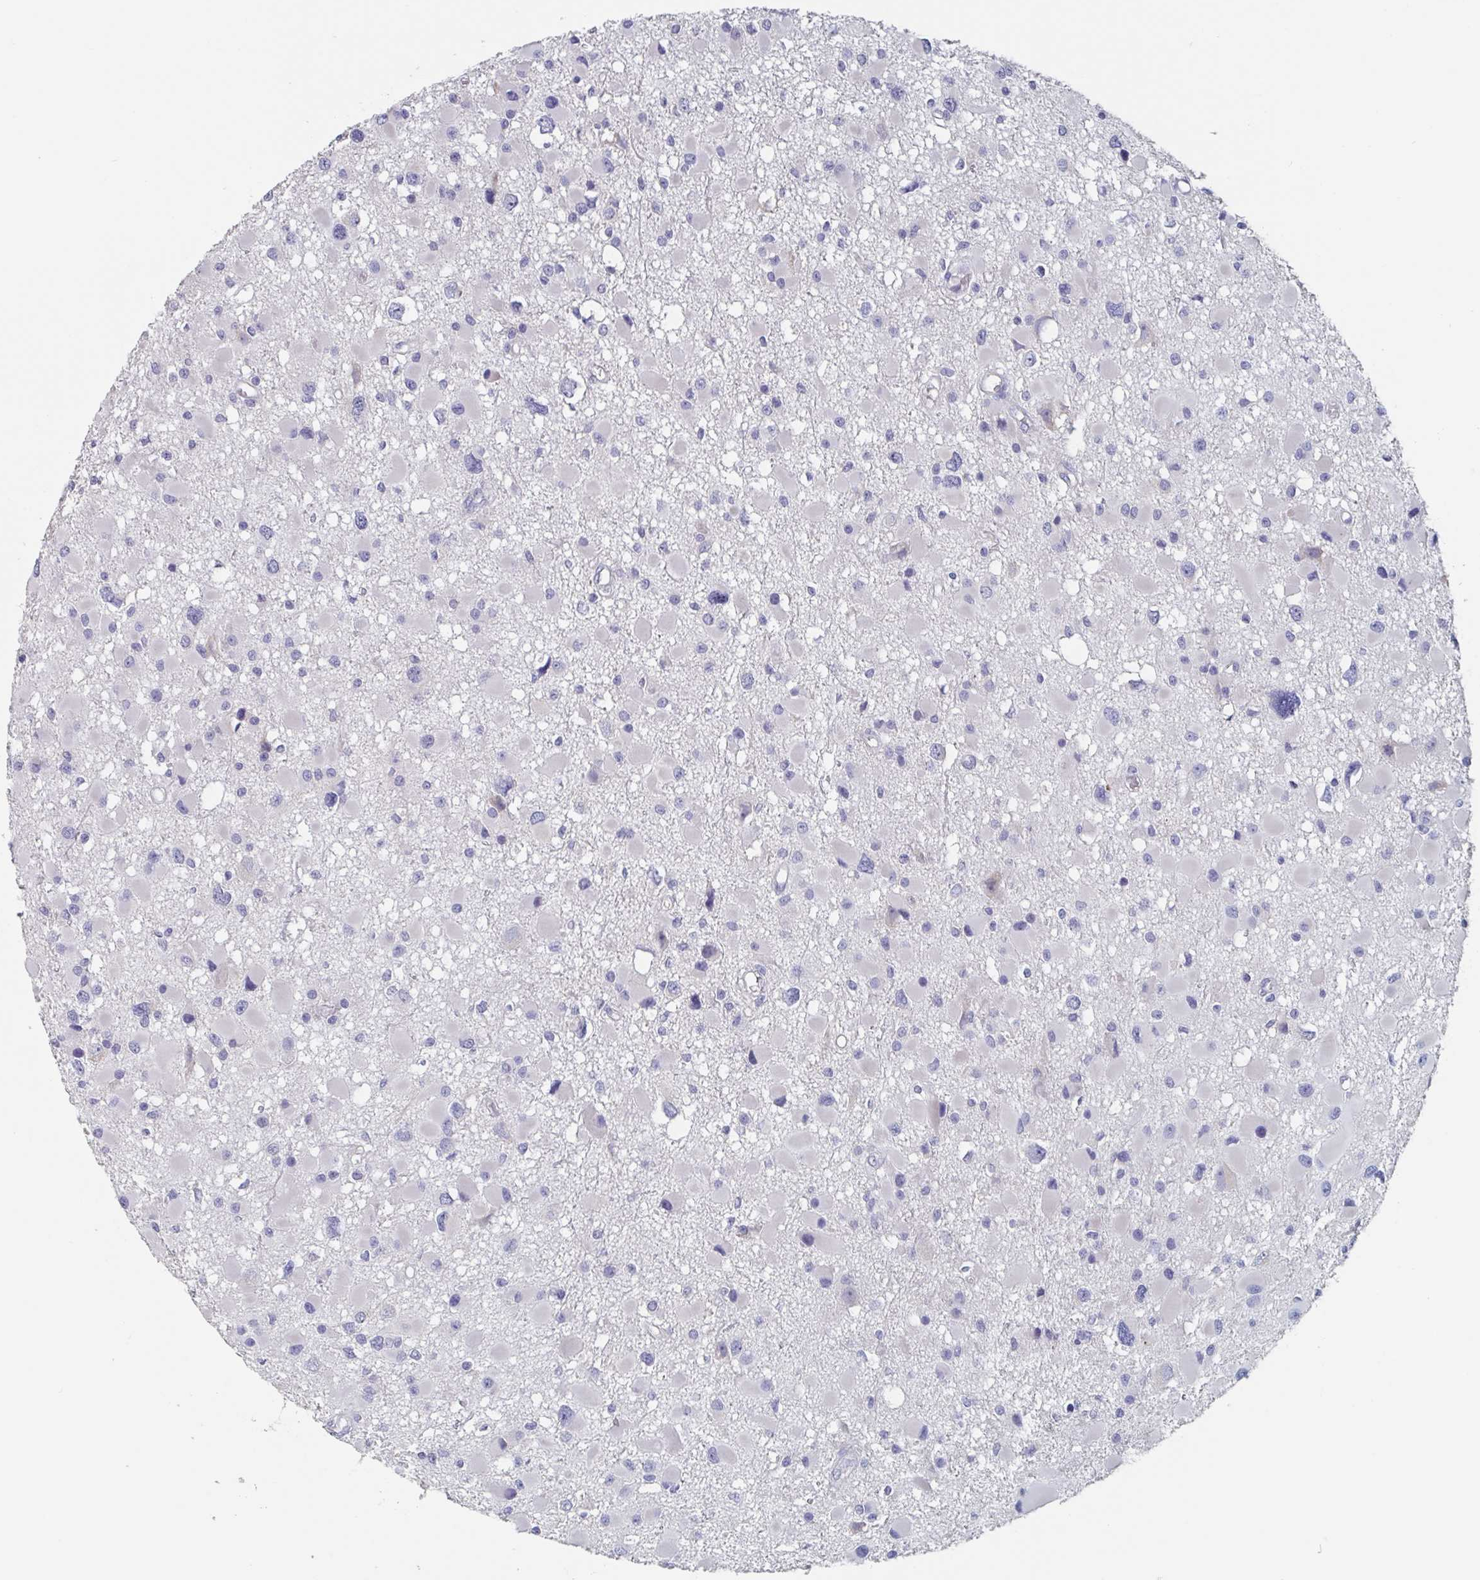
{"staining": {"intensity": "negative", "quantity": "none", "location": "none"}, "tissue": "glioma", "cell_type": "Tumor cells", "image_type": "cancer", "snomed": [{"axis": "morphology", "description": "Glioma, malignant, High grade"}, {"axis": "topography", "description": "Brain"}], "caption": "IHC of human malignant high-grade glioma reveals no staining in tumor cells.", "gene": "ABHD16A", "patient": {"sex": "male", "age": 54}}